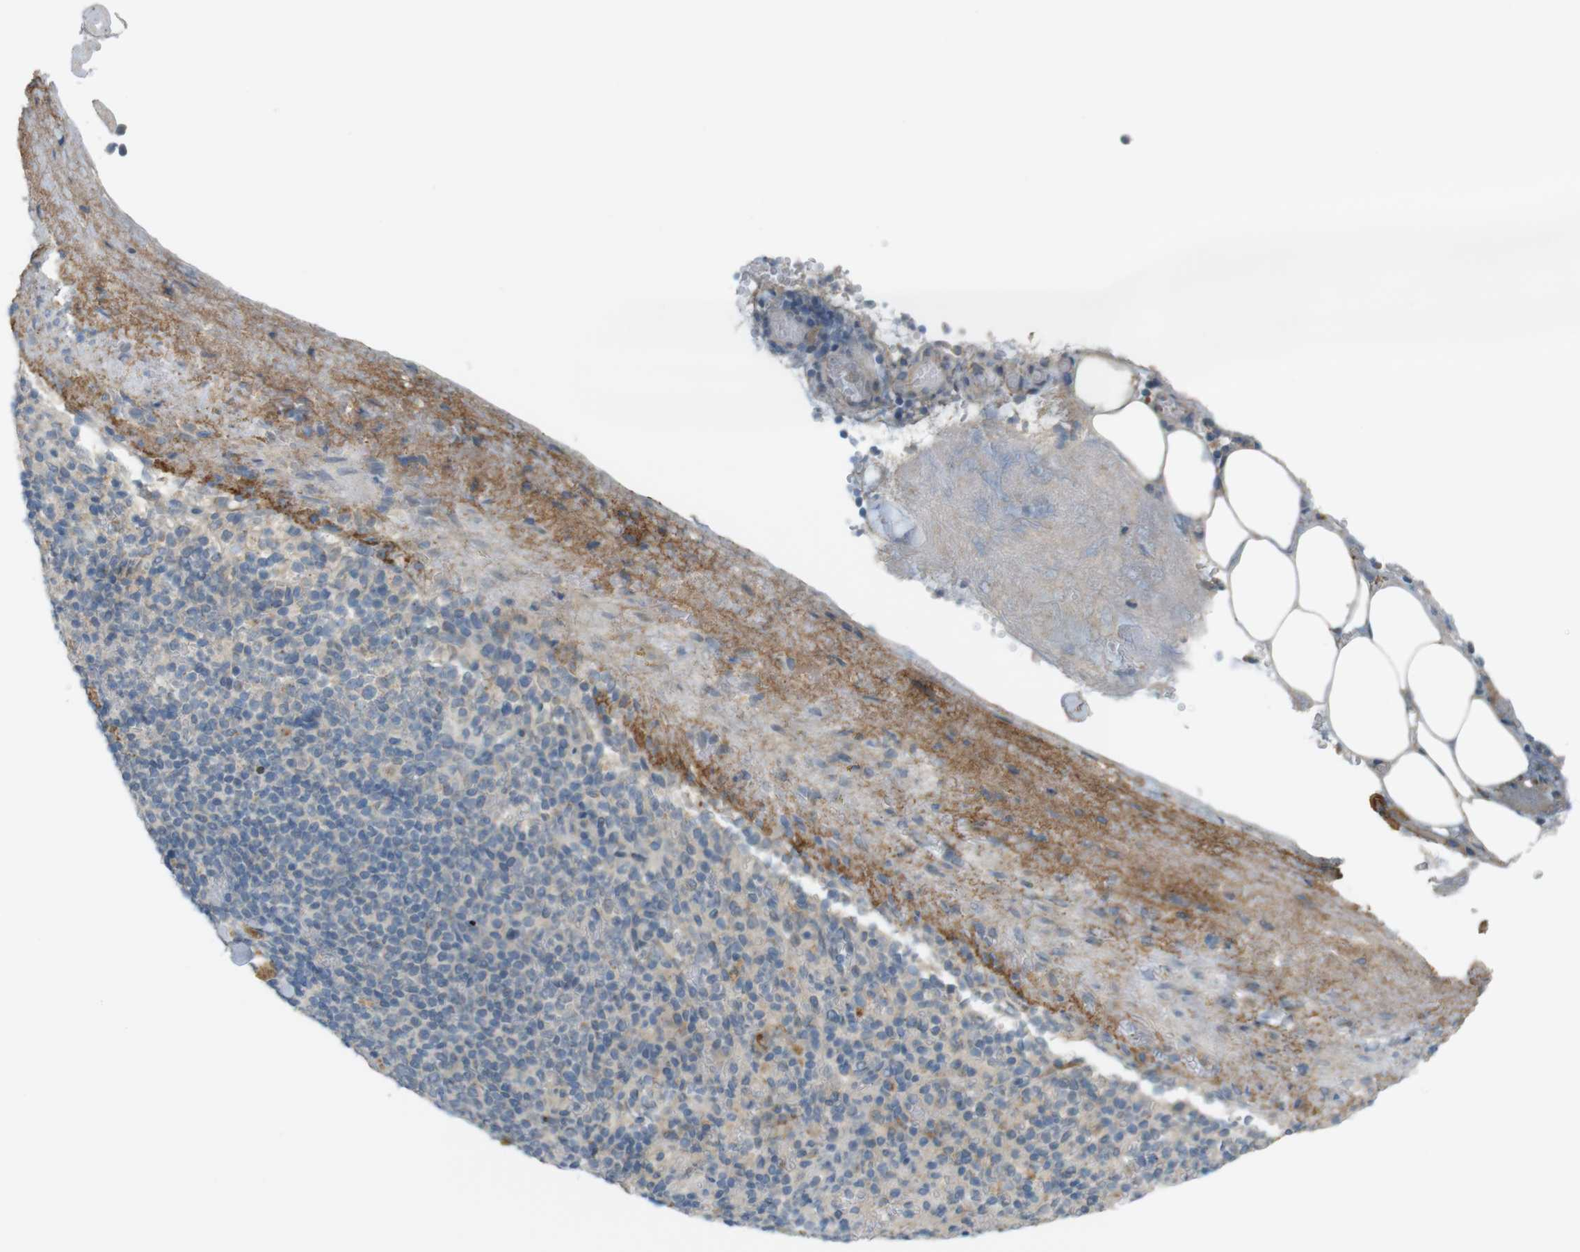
{"staining": {"intensity": "moderate", "quantity": "25%-75%", "location": "cytoplasmic/membranous"}, "tissue": "spleen", "cell_type": "Cells in red pulp", "image_type": "normal", "snomed": [{"axis": "morphology", "description": "Normal tissue, NOS"}, {"axis": "topography", "description": "Spleen"}], "caption": "DAB immunohistochemical staining of unremarkable spleen shows moderate cytoplasmic/membranous protein expression in about 25%-75% of cells in red pulp. (Stains: DAB (3,3'-diaminobenzidine) in brown, nuclei in blue, Microscopy: brightfield microscopy at high magnification).", "gene": "UGT8", "patient": {"sex": "female", "age": 74}}